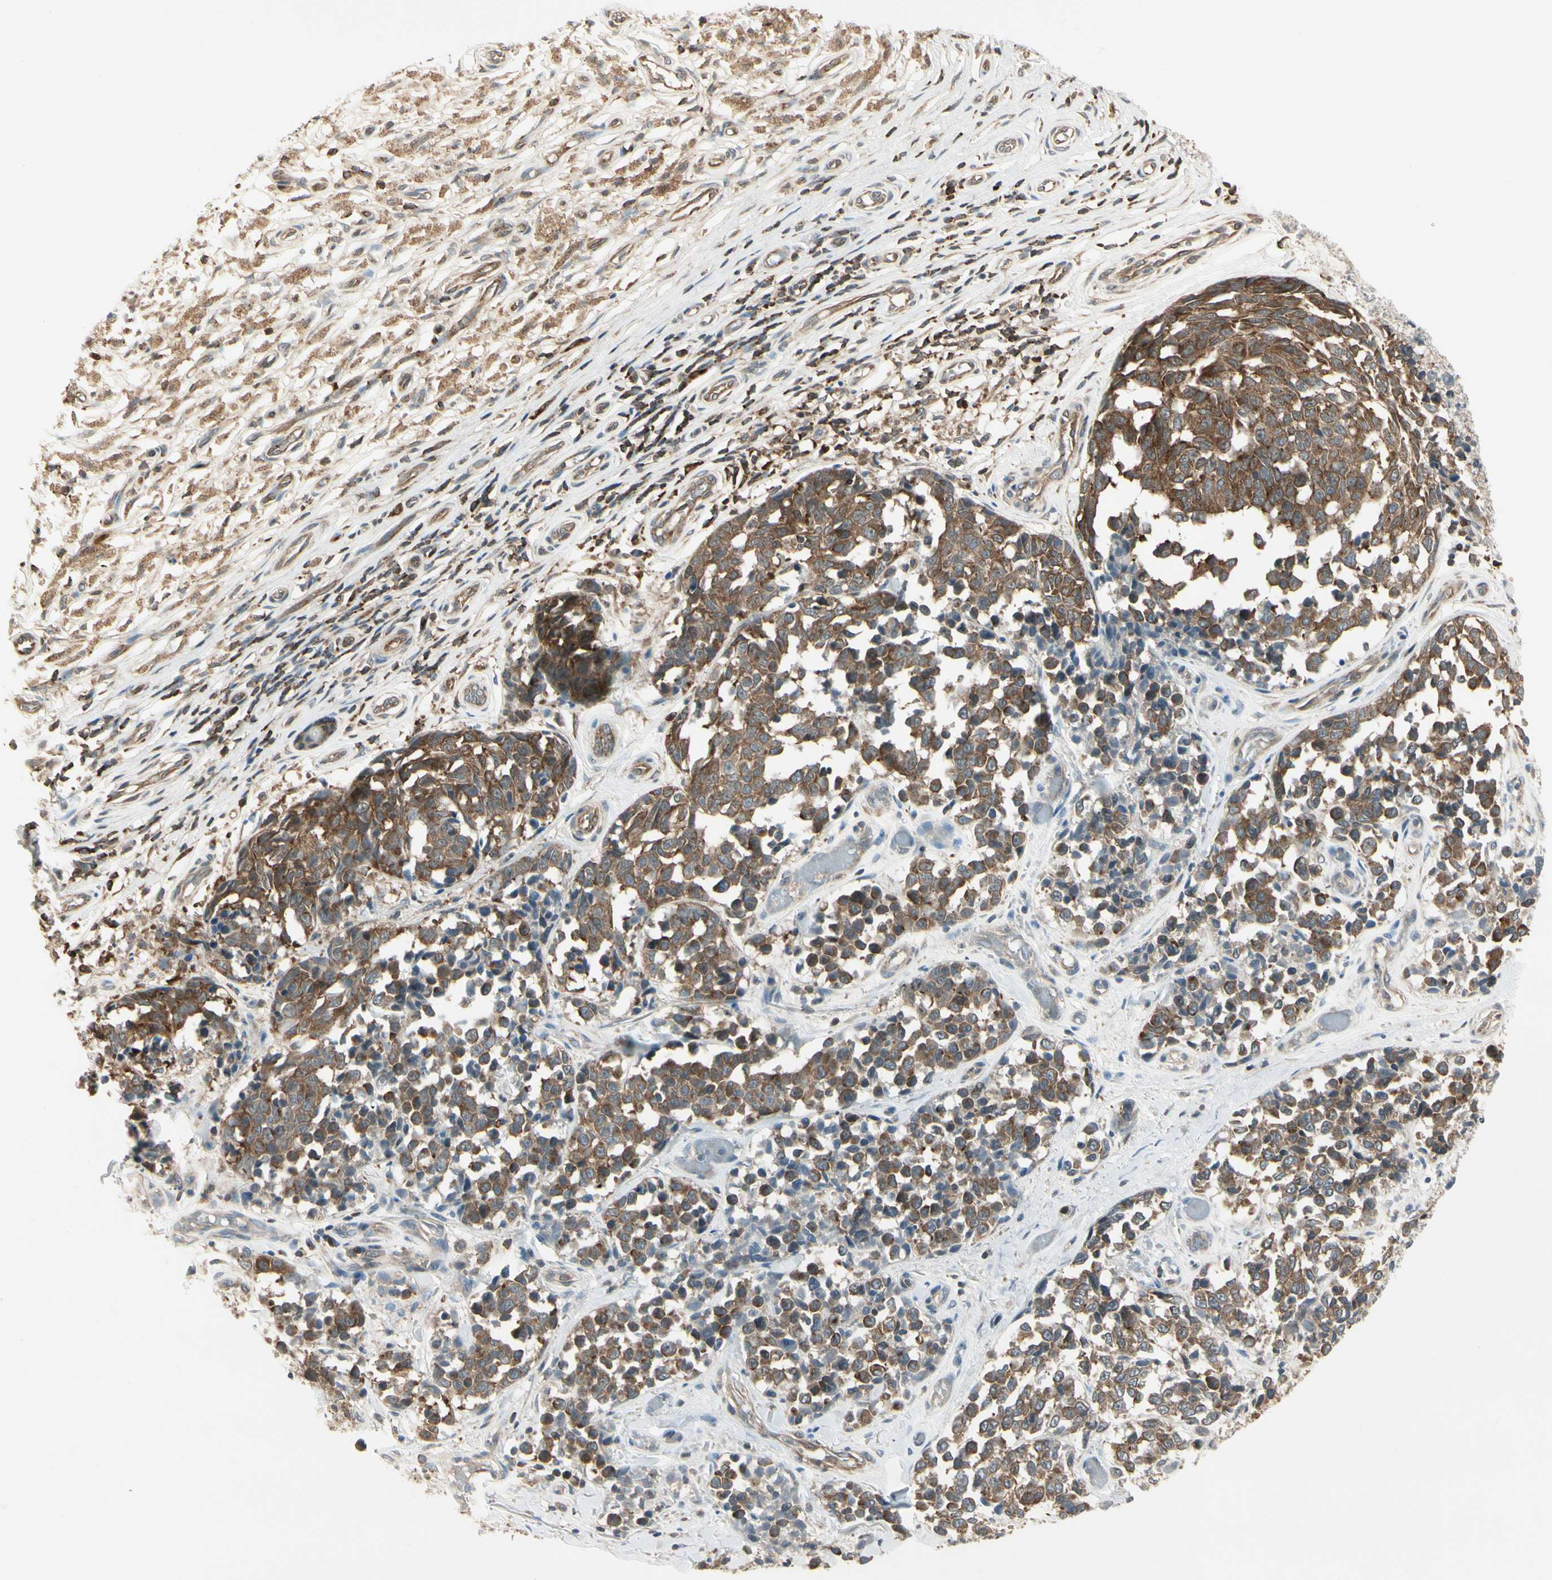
{"staining": {"intensity": "strong", "quantity": ">75%", "location": "cytoplasmic/membranous"}, "tissue": "melanoma", "cell_type": "Tumor cells", "image_type": "cancer", "snomed": [{"axis": "morphology", "description": "Malignant melanoma, NOS"}, {"axis": "topography", "description": "Skin"}], "caption": "This is a histology image of immunohistochemistry (IHC) staining of melanoma, which shows strong staining in the cytoplasmic/membranous of tumor cells.", "gene": "OXSR1", "patient": {"sex": "female", "age": 64}}